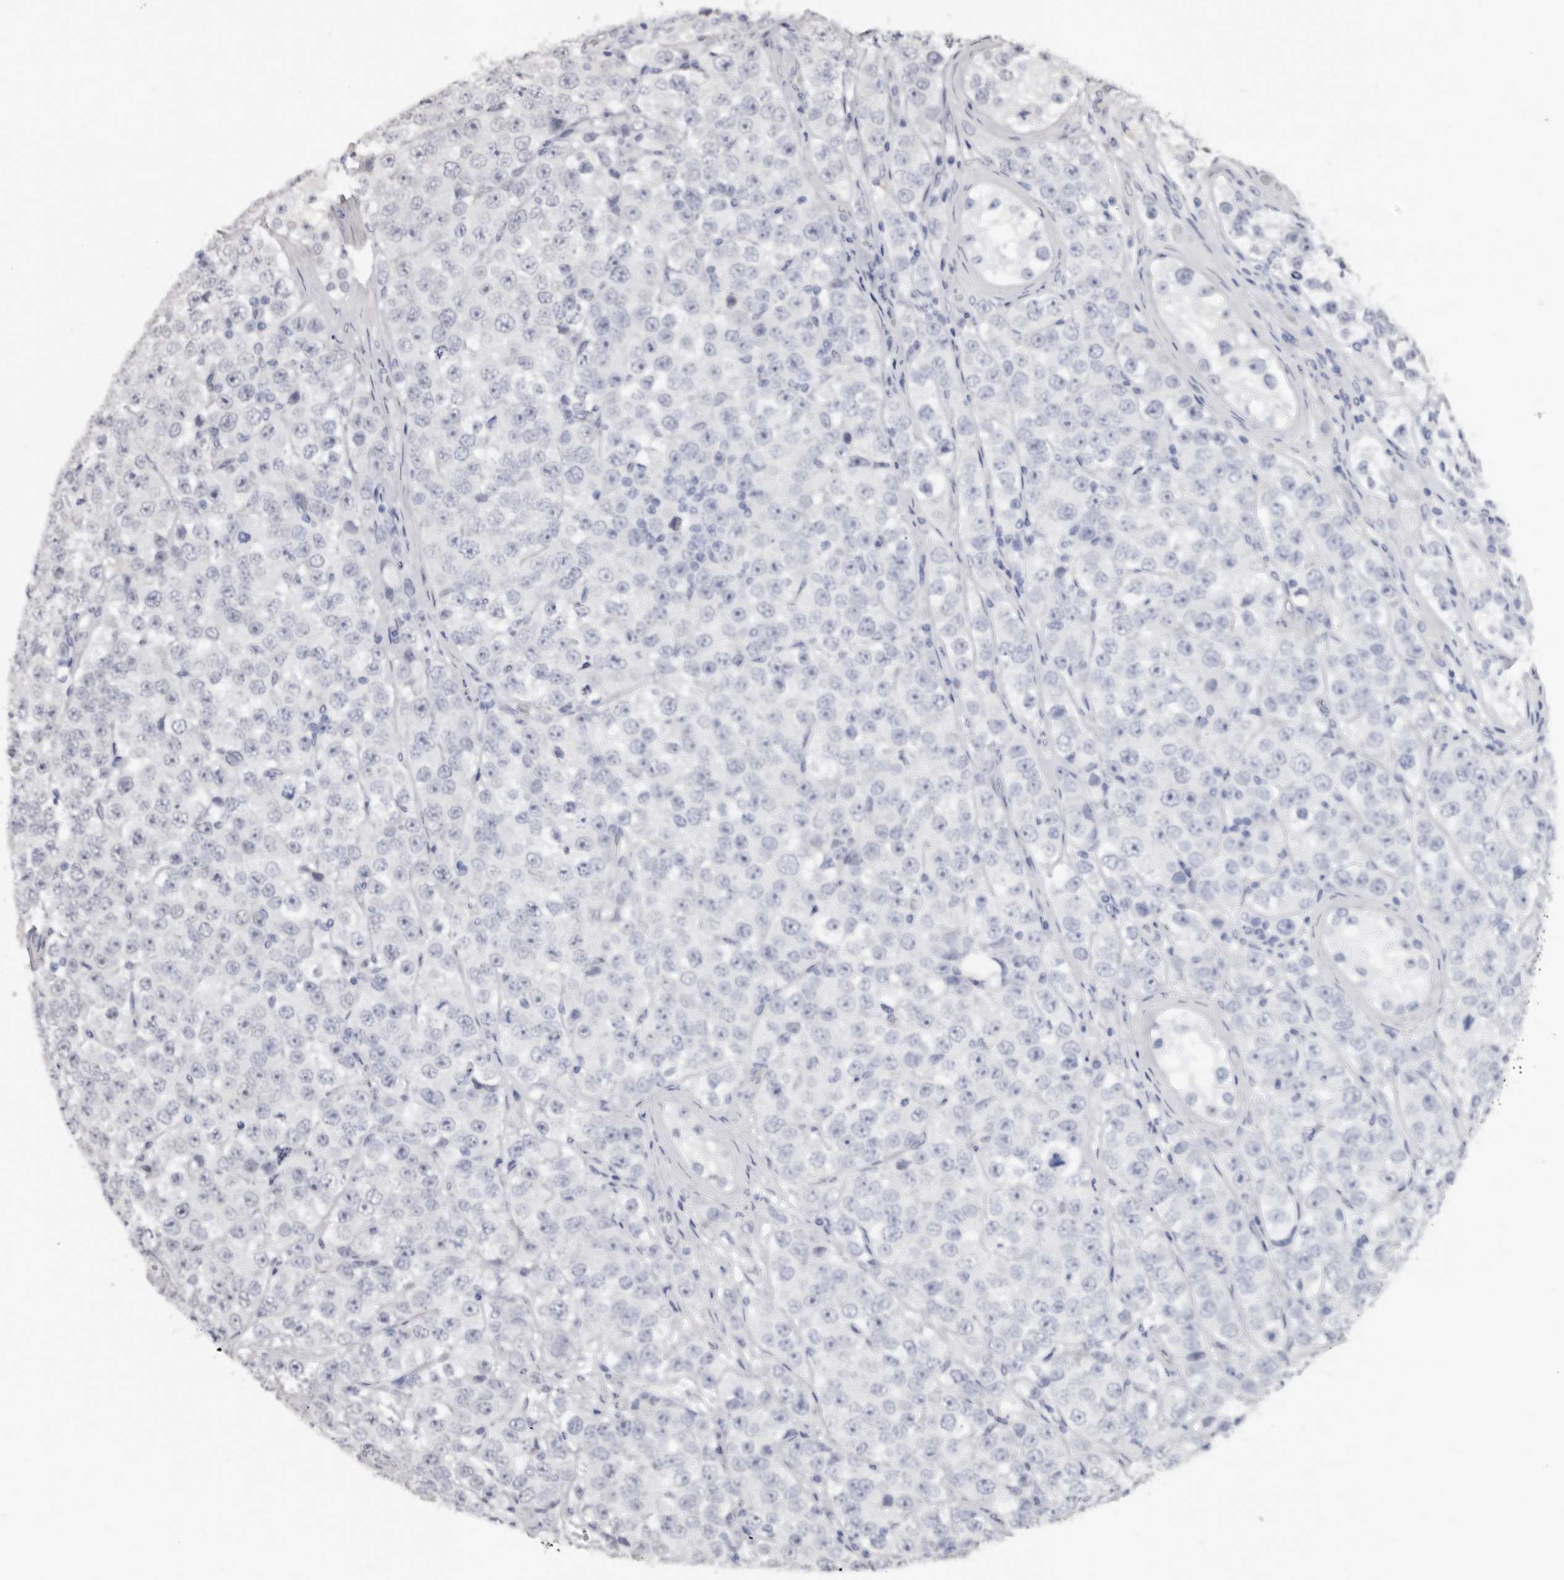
{"staining": {"intensity": "negative", "quantity": "none", "location": "none"}, "tissue": "testis cancer", "cell_type": "Tumor cells", "image_type": "cancer", "snomed": [{"axis": "morphology", "description": "Seminoma, NOS"}, {"axis": "topography", "description": "Testis"}], "caption": "This is a histopathology image of immunohistochemistry staining of testis cancer (seminoma), which shows no positivity in tumor cells. The staining was performed using DAB (3,3'-diaminobenzidine) to visualize the protein expression in brown, while the nuclei were stained in blue with hematoxylin (Magnification: 20x).", "gene": "KHDRBS2", "patient": {"sex": "male", "age": 28}}